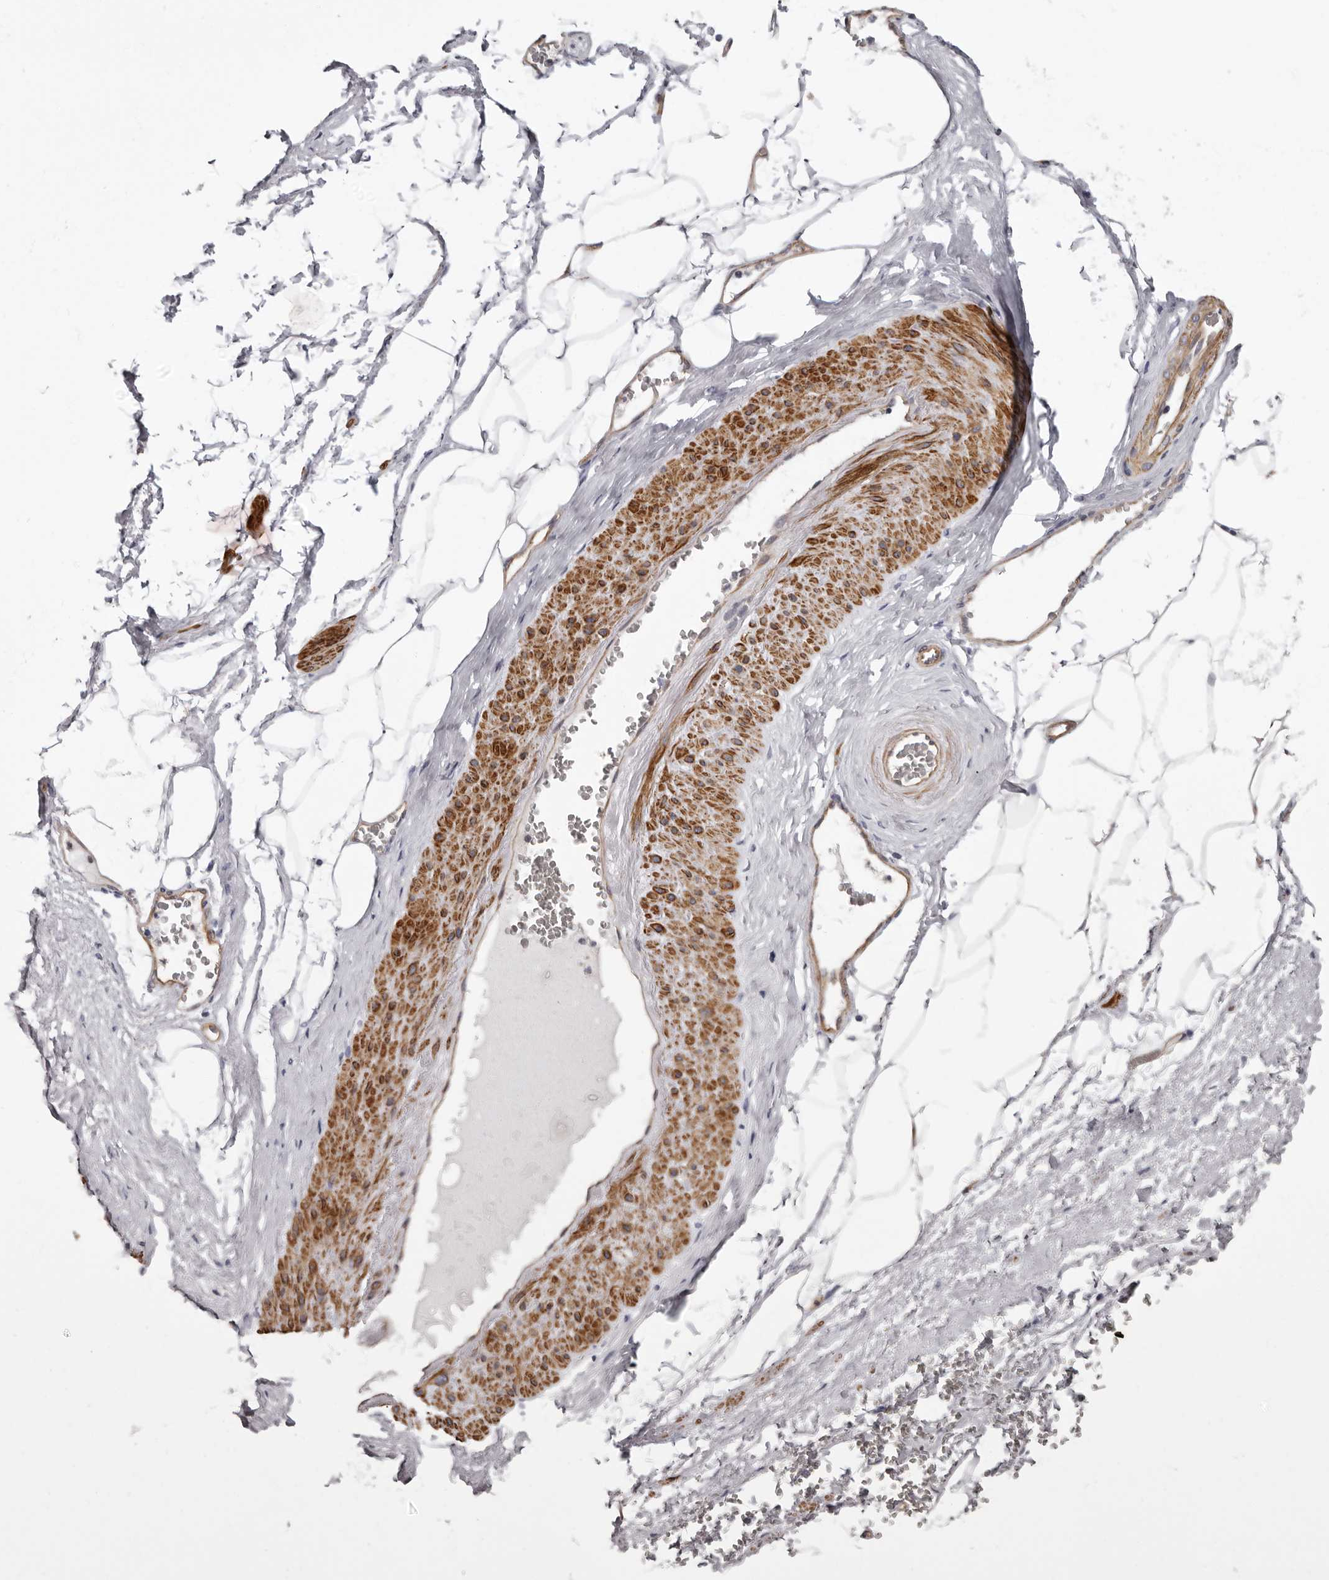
{"staining": {"intensity": "negative", "quantity": "none", "location": "none"}, "tissue": "adipose tissue", "cell_type": "Adipocytes", "image_type": "normal", "snomed": [{"axis": "morphology", "description": "Normal tissue, NOS"}, {"axis": "morphology", "description": "Adenocarcinoma, Low grade"}, {"axis": "topography", "description": "Prostate"}, {"axis": "topography", "description": "Peripheral nerve tissue"}], "caption": "High power microscopy micrograph of an immunohistochemistry image of benign adipose tissue, revealing no significant positivity in adipocytes.", "gene": "ADGRL4", "patient": {"sex": "male", "age": 63}}